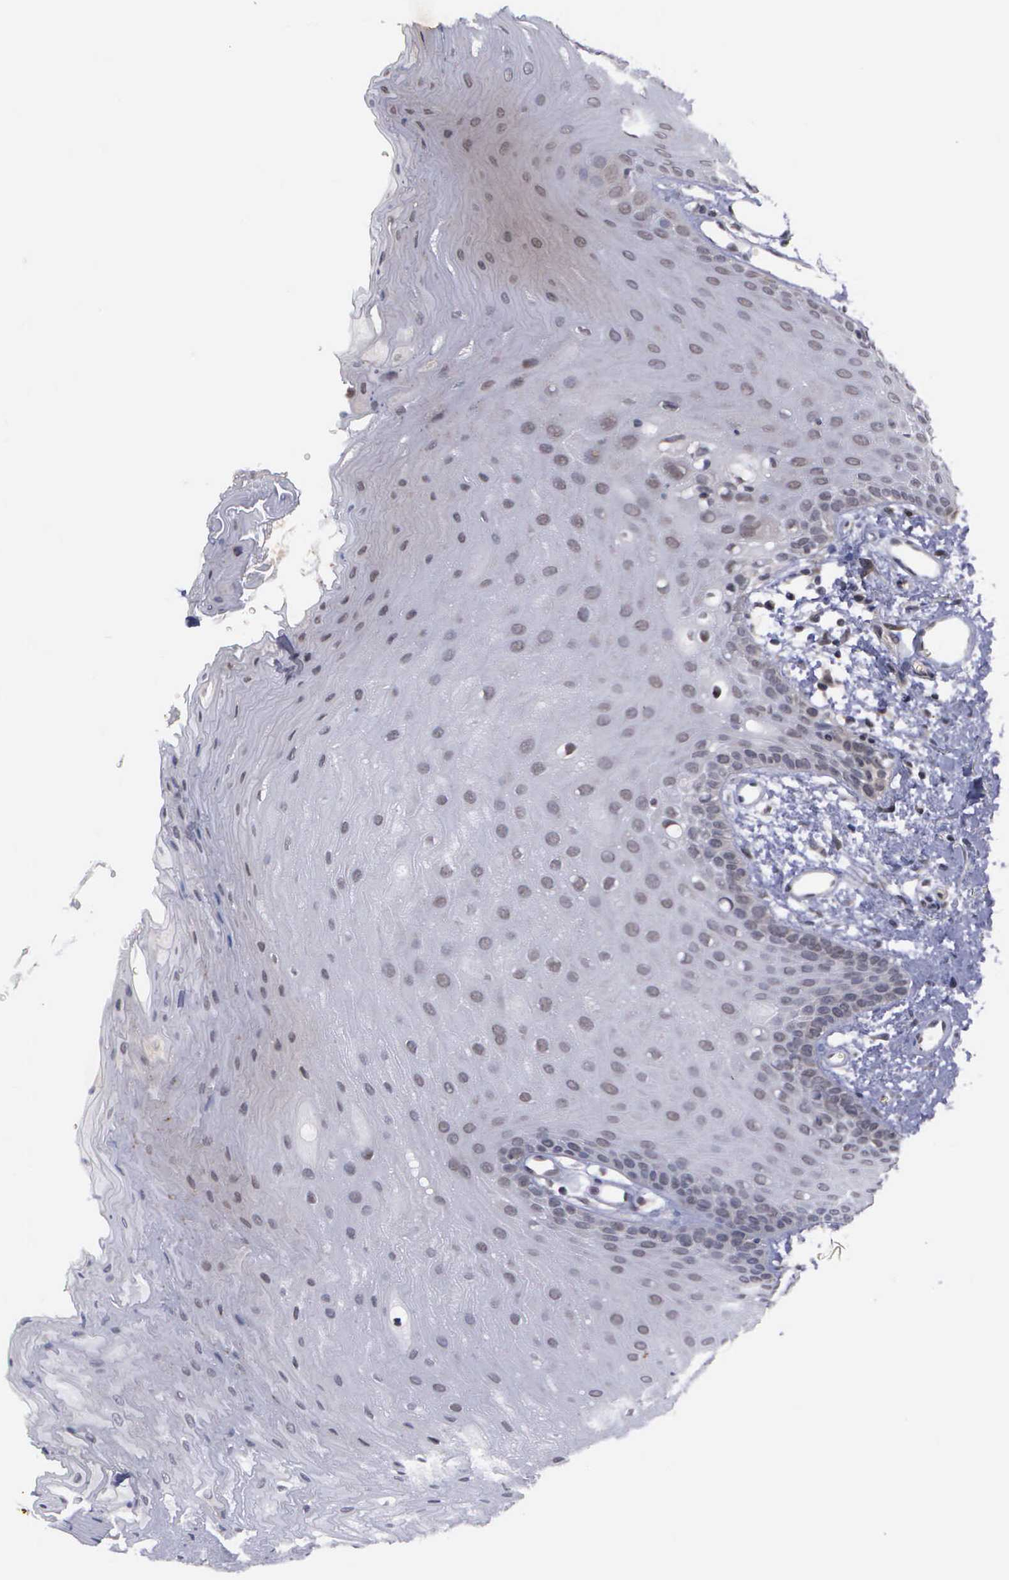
{"staining": {"intensity": "weak", "quantity": "<25%", "location": "nuclear"}, "tissue": "oral mucosa", "cell_type": "Squamous epithelial cells", "image_type": "normal", "snomed": [{"axis": "morphology", "description": "Normal tissue, NOS"}, {"axis": "topography", "description": "Oral tissue"}], "caption": "Immunohistochemical staining of normal human oral mucosa reveals no significant positivity in squamous epithelial cells. (DAB (3,3'-diaminobenzidine) immunohistochemistry with hematoxylin counter stain).", "gene": "MAP3K9", "patient": {"sex": "male", "age": 52}}